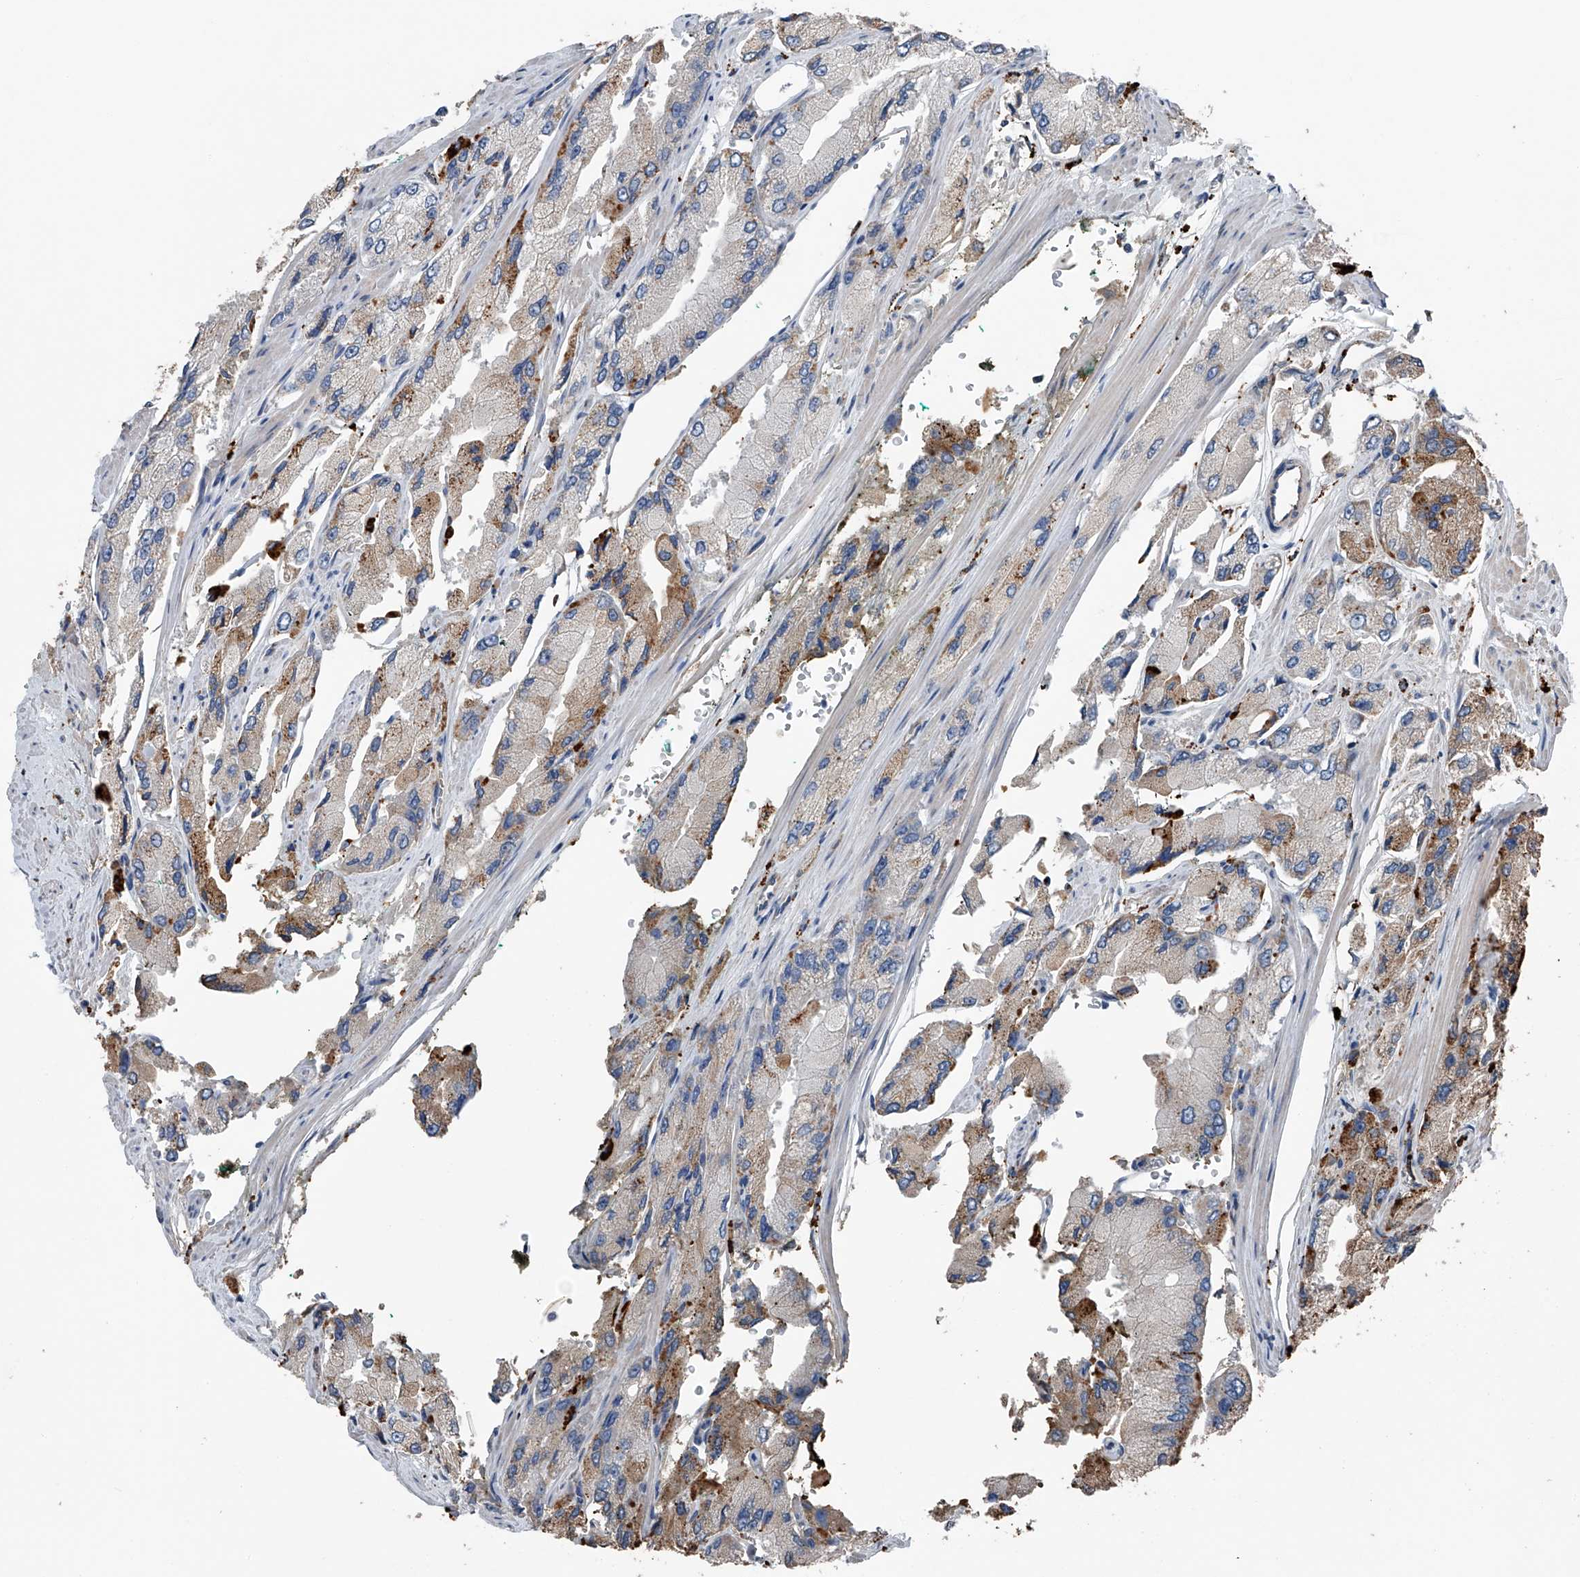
{"staining": {"intensity": "moderate", "quantity": "<25%", "location": "cytoplasmic/membranous"}, "tissue": "prostate cancer", "cell_type": "Tumor cells", "image_type": "cancer", "snomed": [{"axis": "morphology", "description": "Adenocarcinoma, High grade"}, {"axis": "topography", "description": "Prostate"}], "caption": "High-grade adenocarcinoma (prostate) stained for a protein (brown) reveals moderate cytoplasmic/membranous positive expression in approximately <25% of tumor cells.", "gene": "ZNF772", "patient": {"sex": "male", "age": 58}}